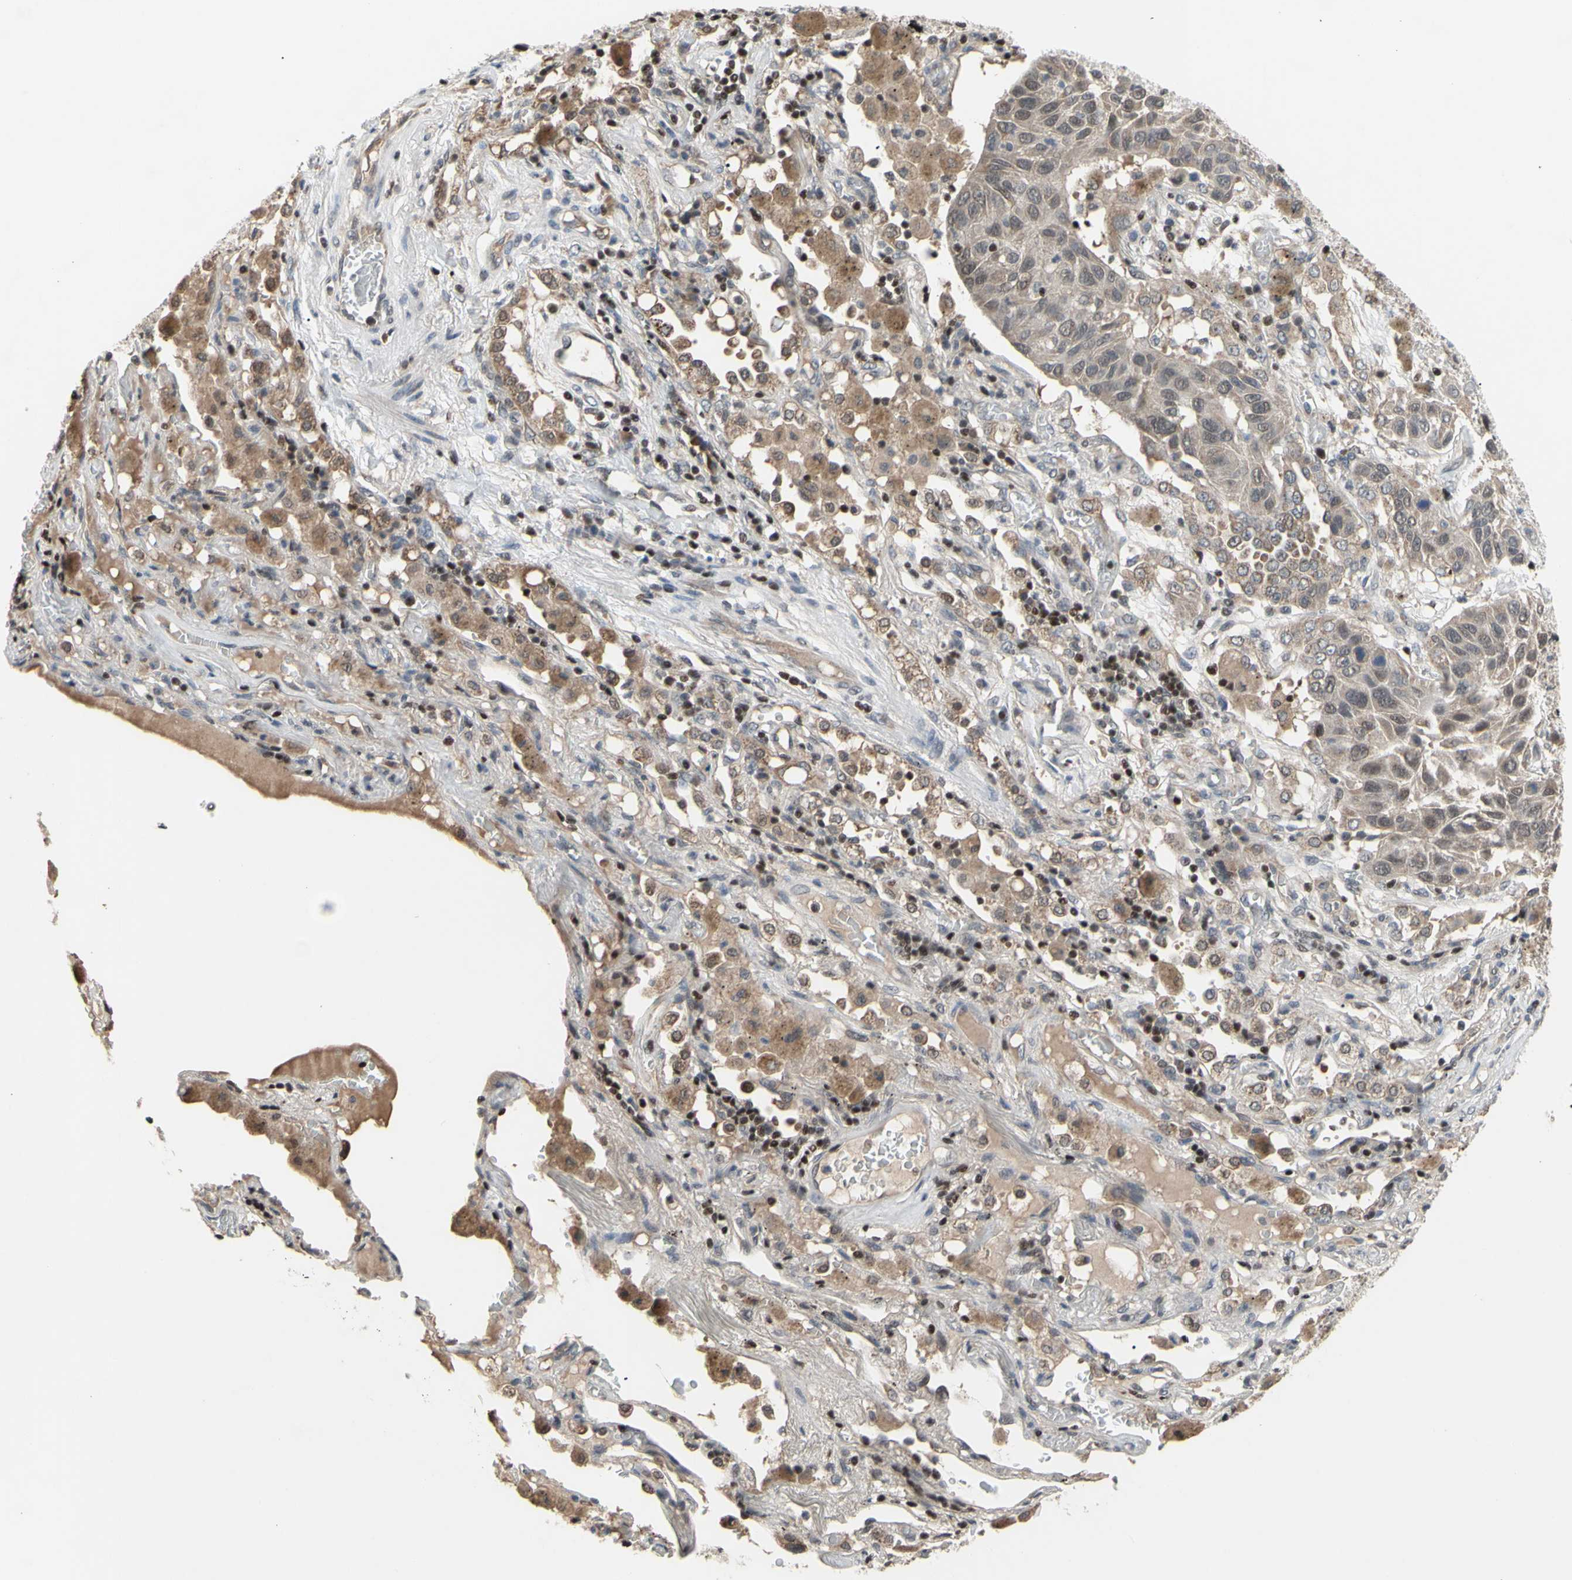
{"staining": {"intensity": "weak", "quantity": ">75%", "location": "cytoplasmic/membranous"}, "tissue": "lung cancer", "cell_type": "Tumor cells", "image_type": "cancer", "snomed": [{"axis": "morphology", "description": "Squamous cell carcinoma, NOS"}, {"axis": "topography", "description": "Lung"}], "caption": "Immunohistochemical staining of human lung squamous cell carcinoma exhibits low levels of weak cytoplasmic/membranous protein positivity in about >75% of tumor cells. (DAB (3,3'-diaminobenzidine) IHC, brown staining for protein, blue staining for nuclei).", "gene": "SP4", "patient": {"sex": "male", "age": 57}}